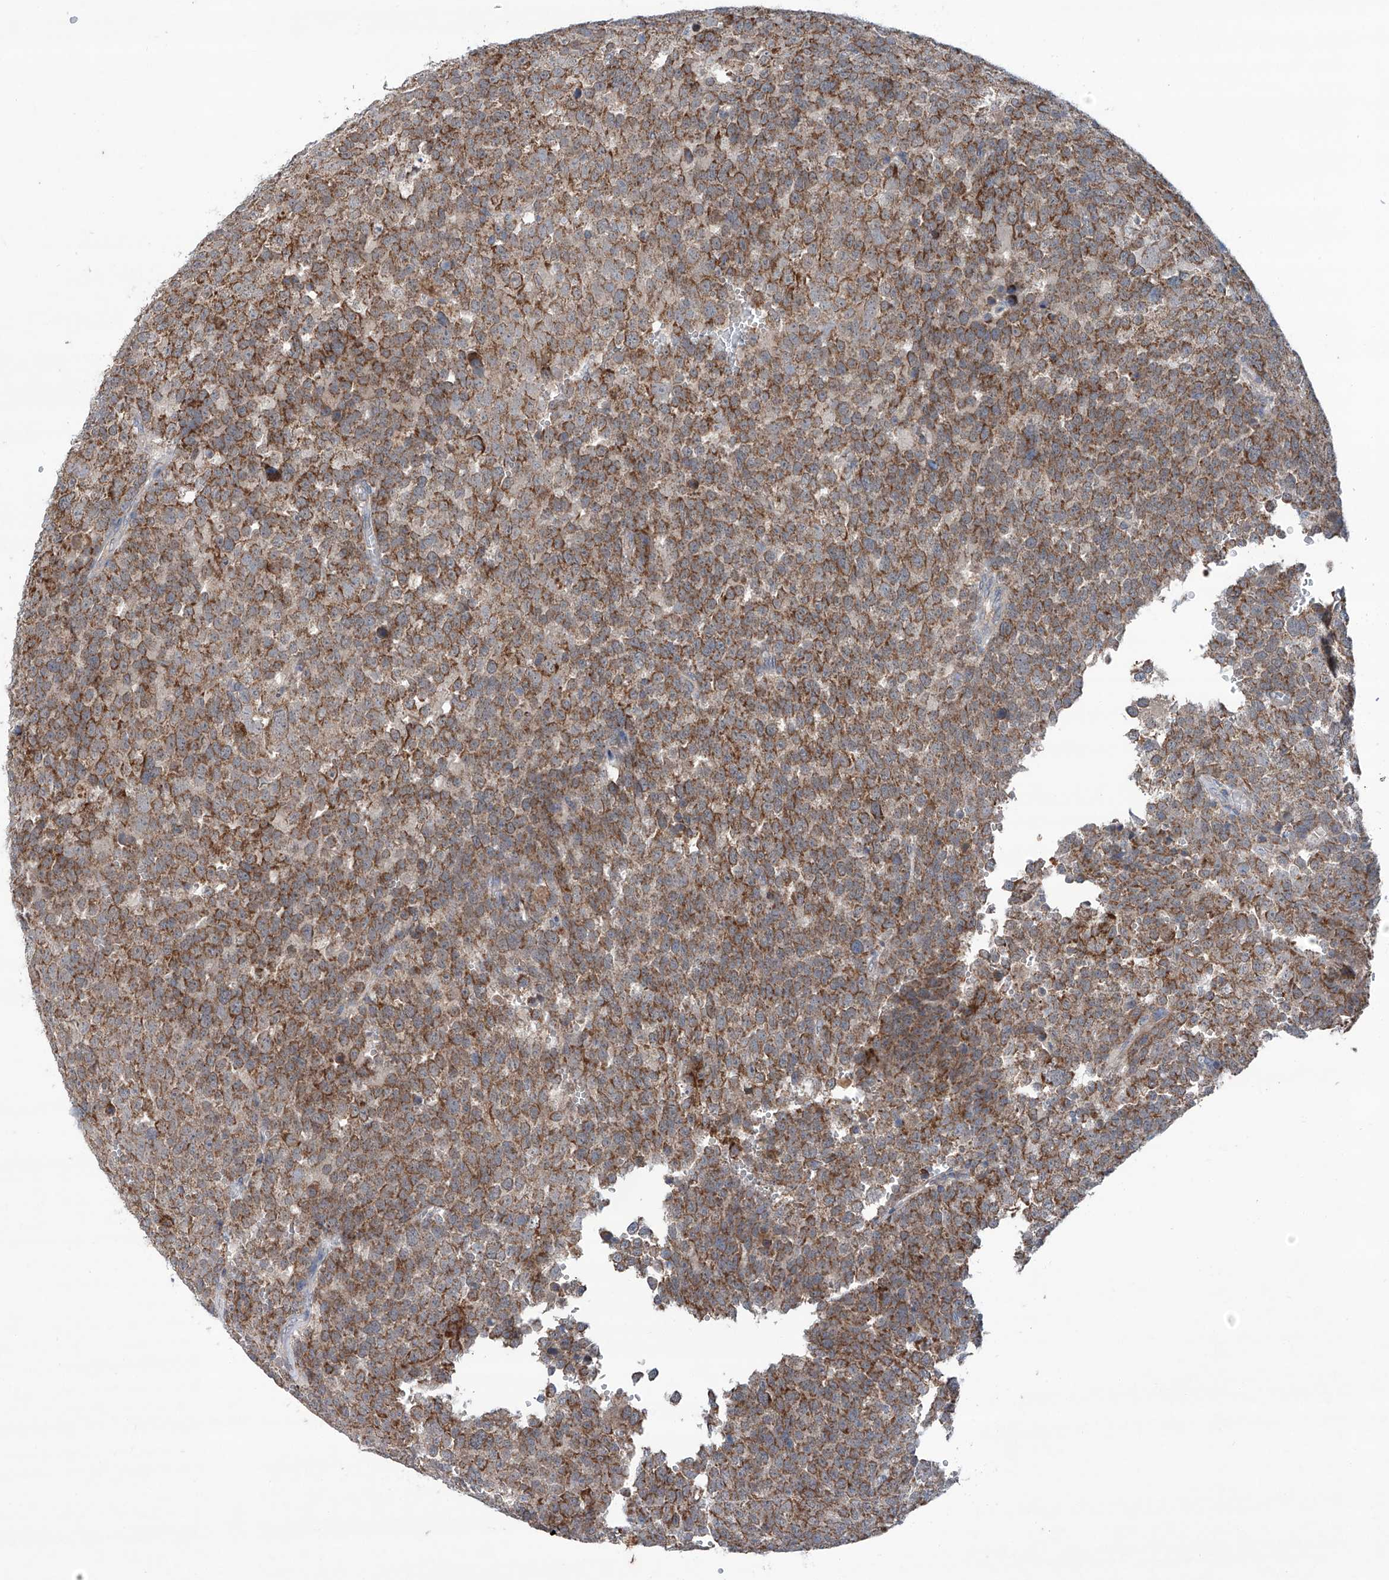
{"staining": {"intensity": "strong", "quantity": ">75%", "location": "cytoplasmic/membranous"}, "tissue": "testis cancer", "cell_type": "Tumor cells", "image_type": "cancer", "snomed": [{"axis": "morphology", "description": "Seminoma, NOS"}, {"axis": "topography", "description": "Testis"}], "caption": "A photomicrograph of testis seminoma stained for a protein displays strong cytoplasmic/membranous brown staining in tumor cells.", "gene": "SIX4", "patient": {"sex": "male", "age": 71}}